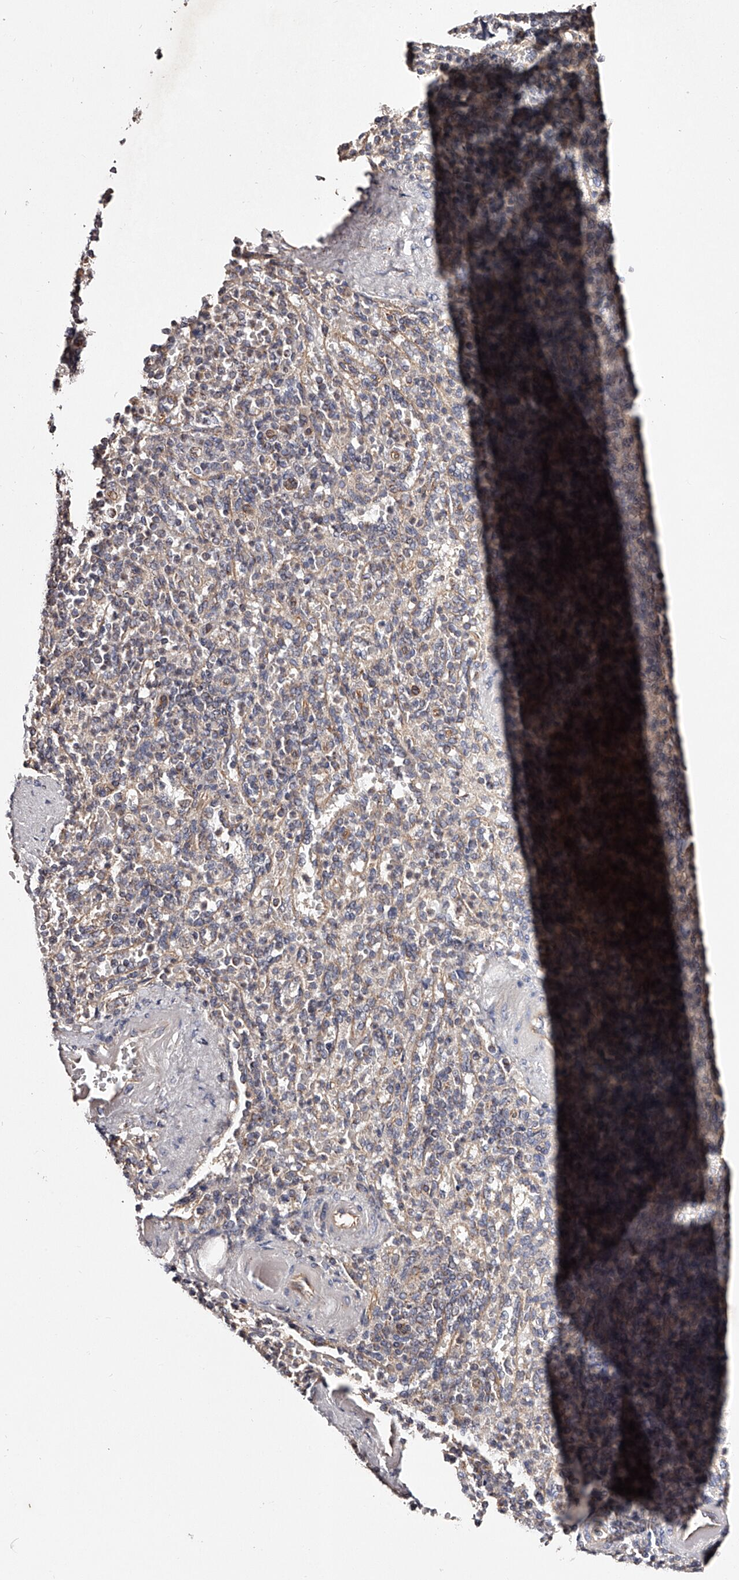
{"staining": {"intensity": "negative", "quantity": "none", "location": "none"}, "tissue": "spleen", "cell_type": "Cells in red pulp", "image_type": "normal", "snomed": [{"axis": "morphology", "description": "Normal tissue, NOS"}, {"axis": "topography", "description": "Spleen"}], "caption": "This histopathology image is of benign spleen stained with immunohistochemistry (IHC) to label a protein in brown with the nuclei are counter-stained blue. There is no staining in cells in red pulp. The staining is performed using DAB (3,3'-diaminobenzidine) brown chromogen with nuclei counter-stained in using hematoxylin.", "gene": "USP21", "patient": {"sex": "female", "age": 74}}